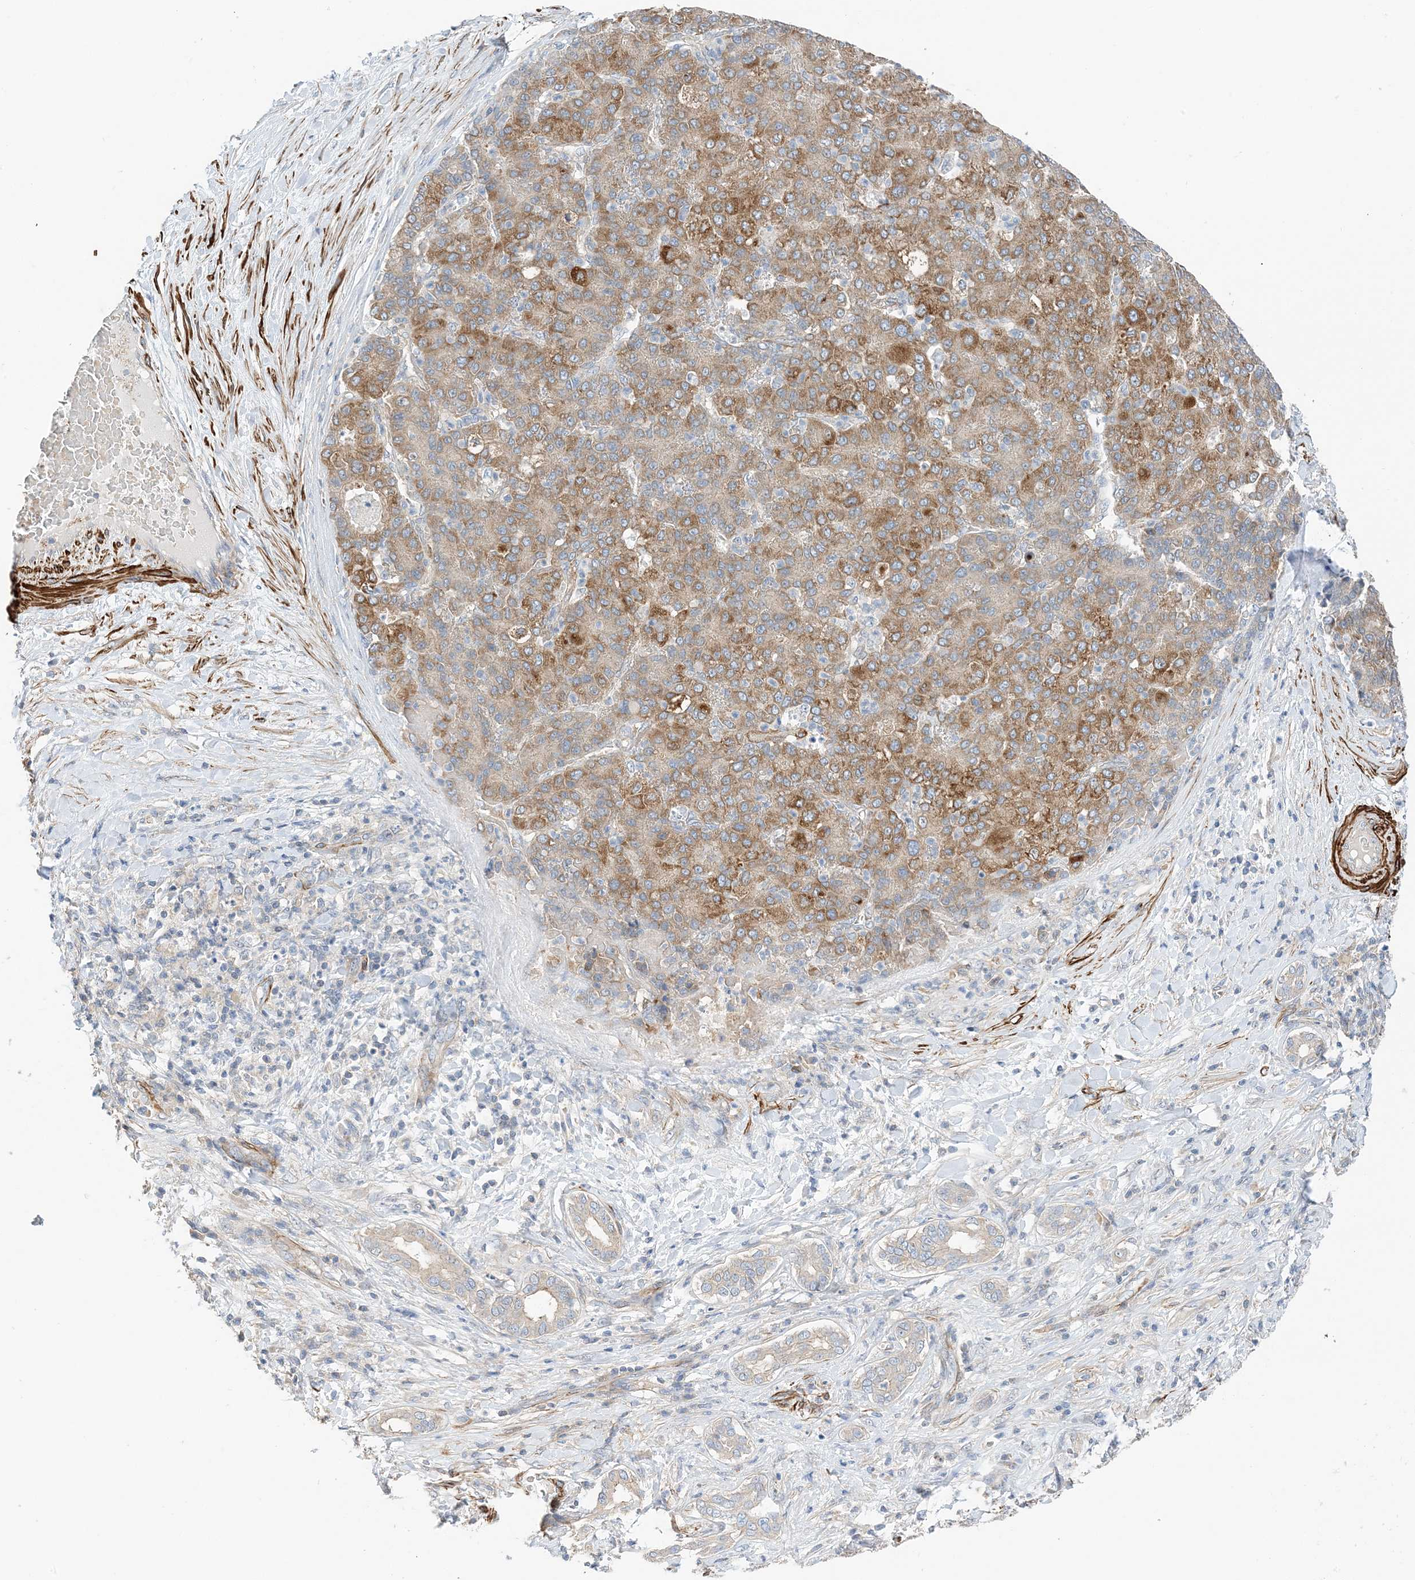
{"staining": {"intensity": "moderate", "quantity": "25%-75%", "location": "cytoplasmic/membranous"}, "tissue": "liver cancer", "cell_type": "Tumor cells", "image_type": "cancer", "snomed": [{"axis": "morphology", "description": "Carcinoma, Hepatocellular, NOS"}, {"axis": "topography", "description": "Liver"}], "caption": "Immunohistochemical staining of hepatocellular carcinoma (liver) displays medium levels of moderate cytoplasmic/membranous protein expression in about 25%-75% of tumor cells.", "gene": "KIFBP", "patient": {"sex": "male", "age": 65}}